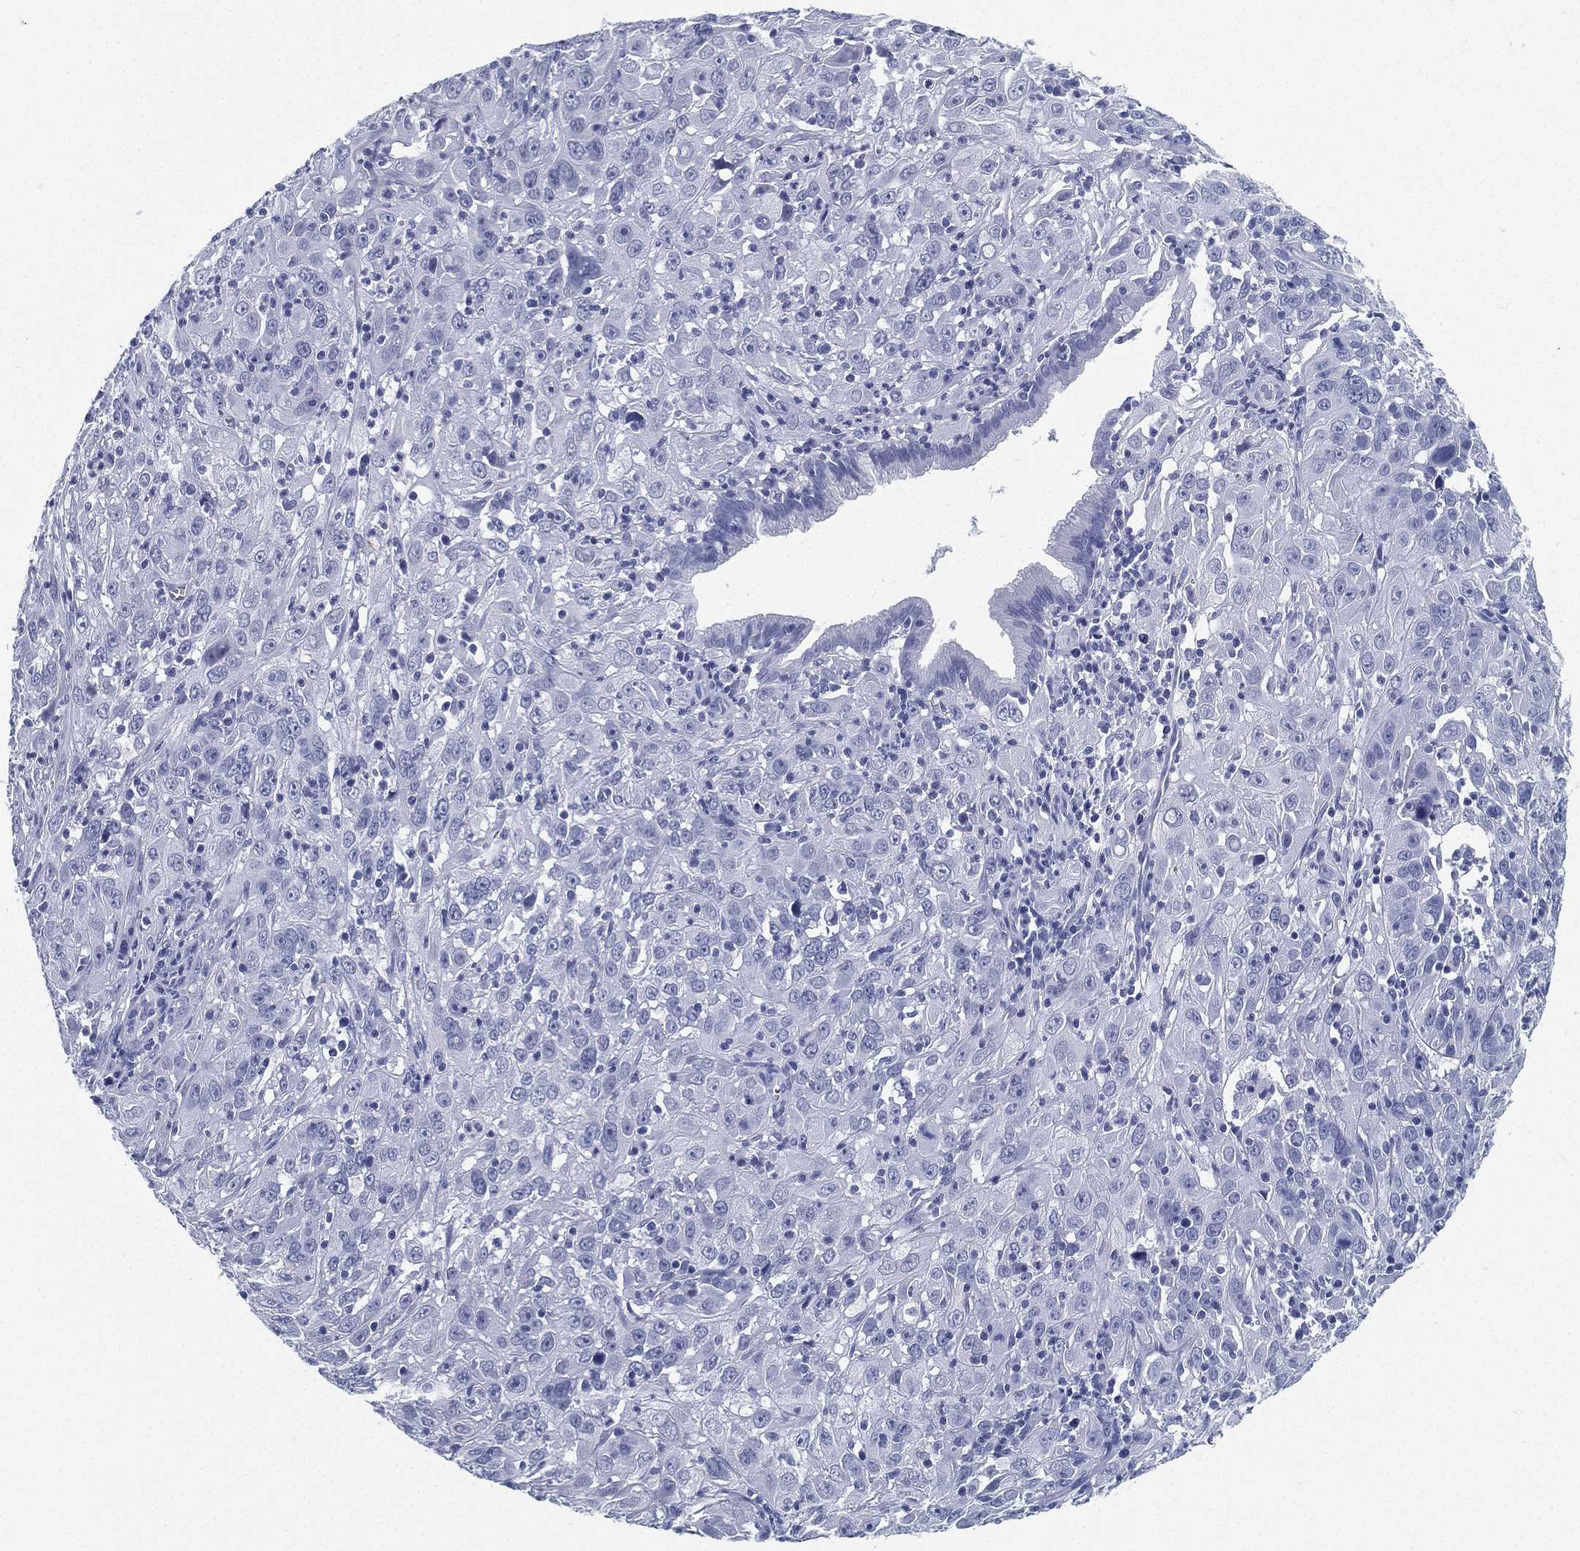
{"staining": {"intensity": "negative", "quantity": "none", "location": "none"}, "tissue": "cervical cancer", "cell_type": "Tumor cells", "image_type": "cancer", "snomed": [{"axis": "morphology", "description": "Squamous cell carcinoma, NOS"}, {"axis": "topography", "description": "Cervix"}], "caption": "The immunohistochemistry (IHC) photomicrograph has no significant staining in tumor cells of squamous cell carcinoma (cervical) tissue.", "gene": "ATP1B2", "patient": {"sex": "female", "age": 32}}